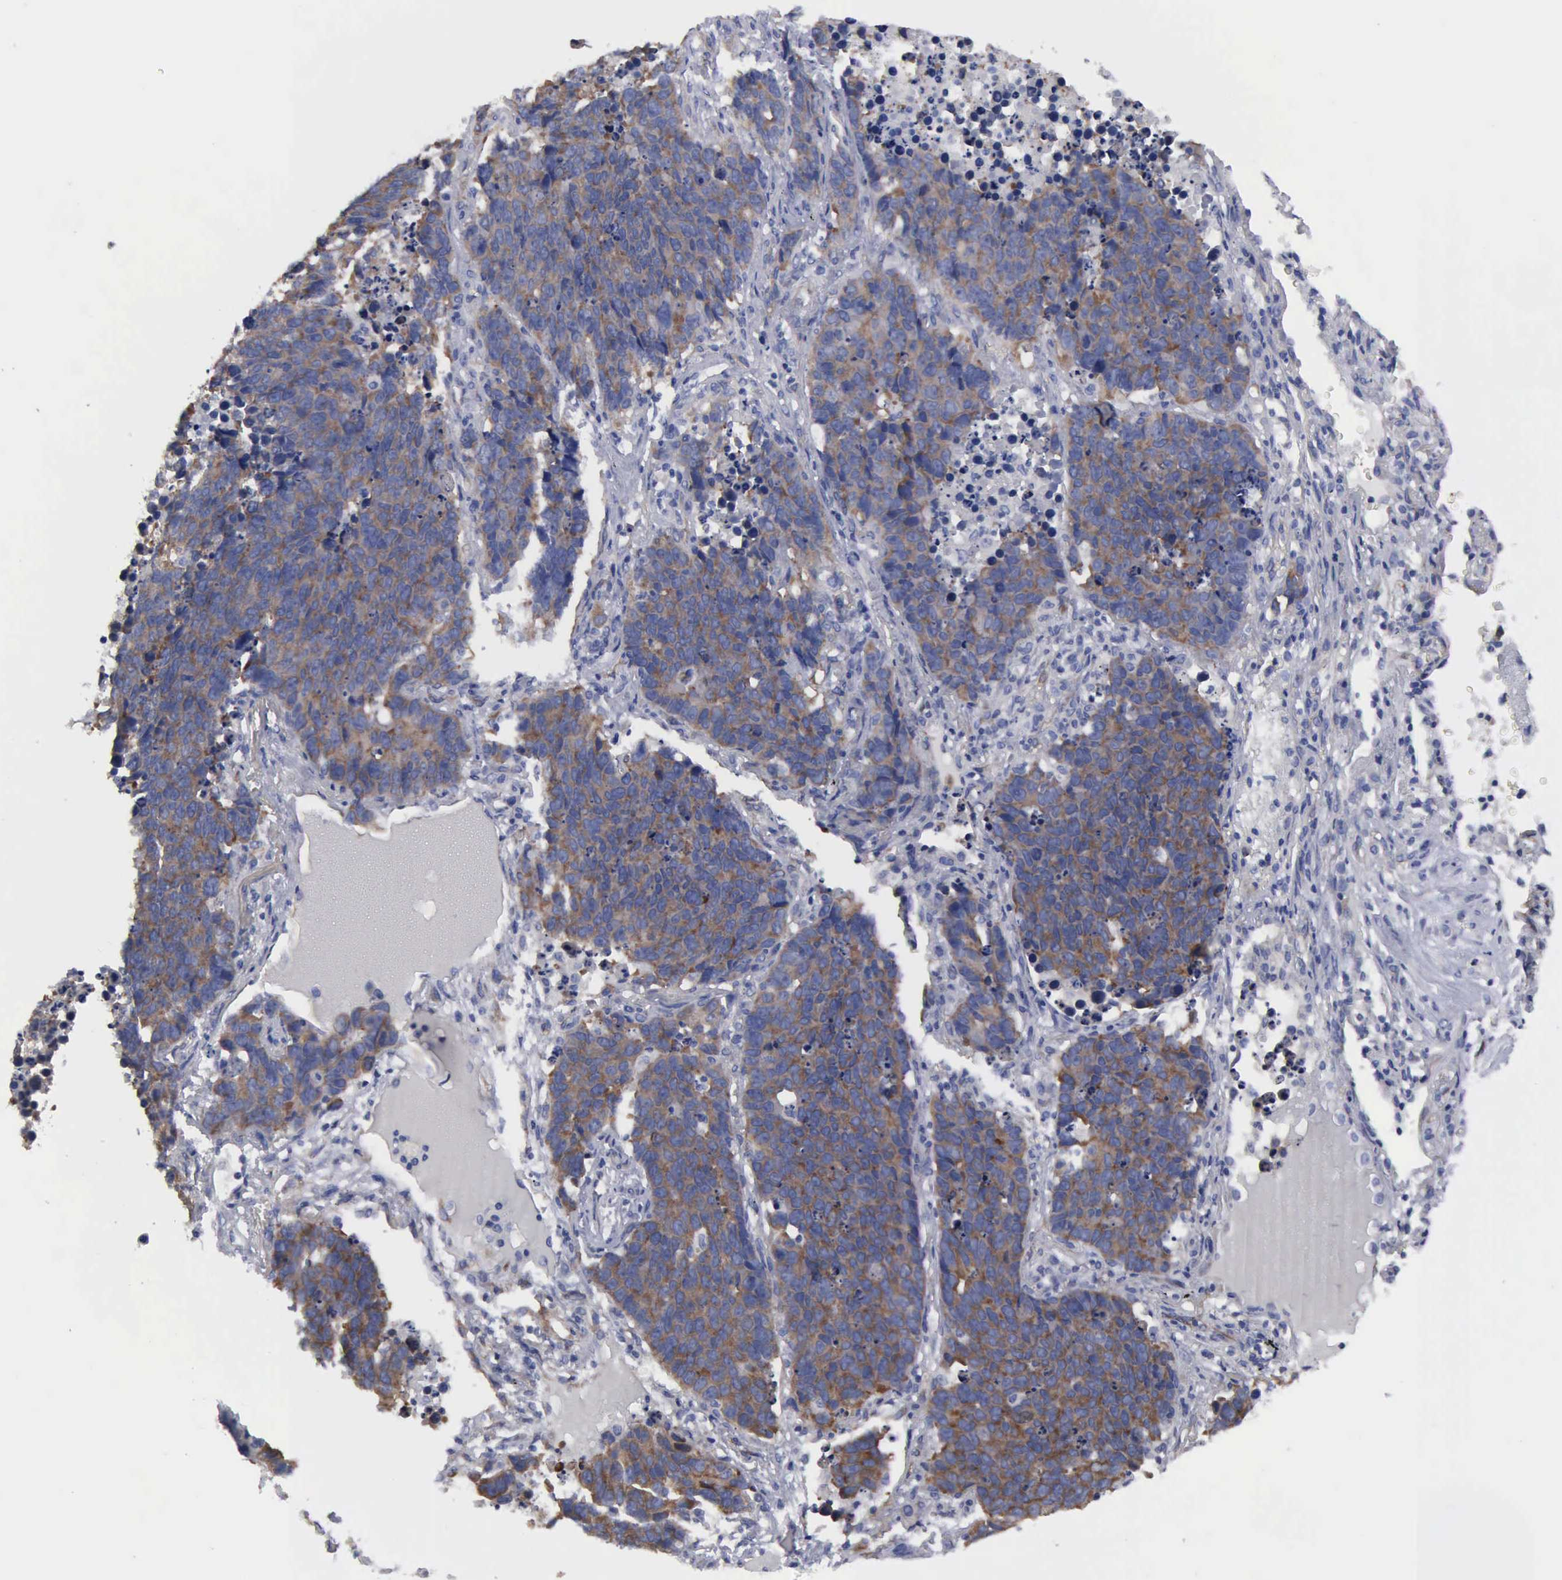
{"staining": {"intensity": "moderate", "quantity": ">75%", "location": "cytoplasmic/membranous"}, "tissue": "lung cancer", "cell_type": "Tumor cells", "image_type": "cancer", "snomed": [{"axis": "morphology", "description": "Carcinoid, malignant, NOS"}, {"axis": "topography", "description": "Lung"}], "caption": "An immunohistochemistry (IHC) photomicrograph of tumor tissue is shown. Protein staining in brown highlights moderate cytoplasmic/membranous positivity in lung carcinoid (malignant) within tumor cells. The staining was performed using DAB (3,3'-diaminobenzidine) to visualize the protein expression in brown, while the nuclei were stained in blue with hematoxylin (Magnification: 20x).", "gene": "RDX", "patient": {"sex": "male", "age": 60}}